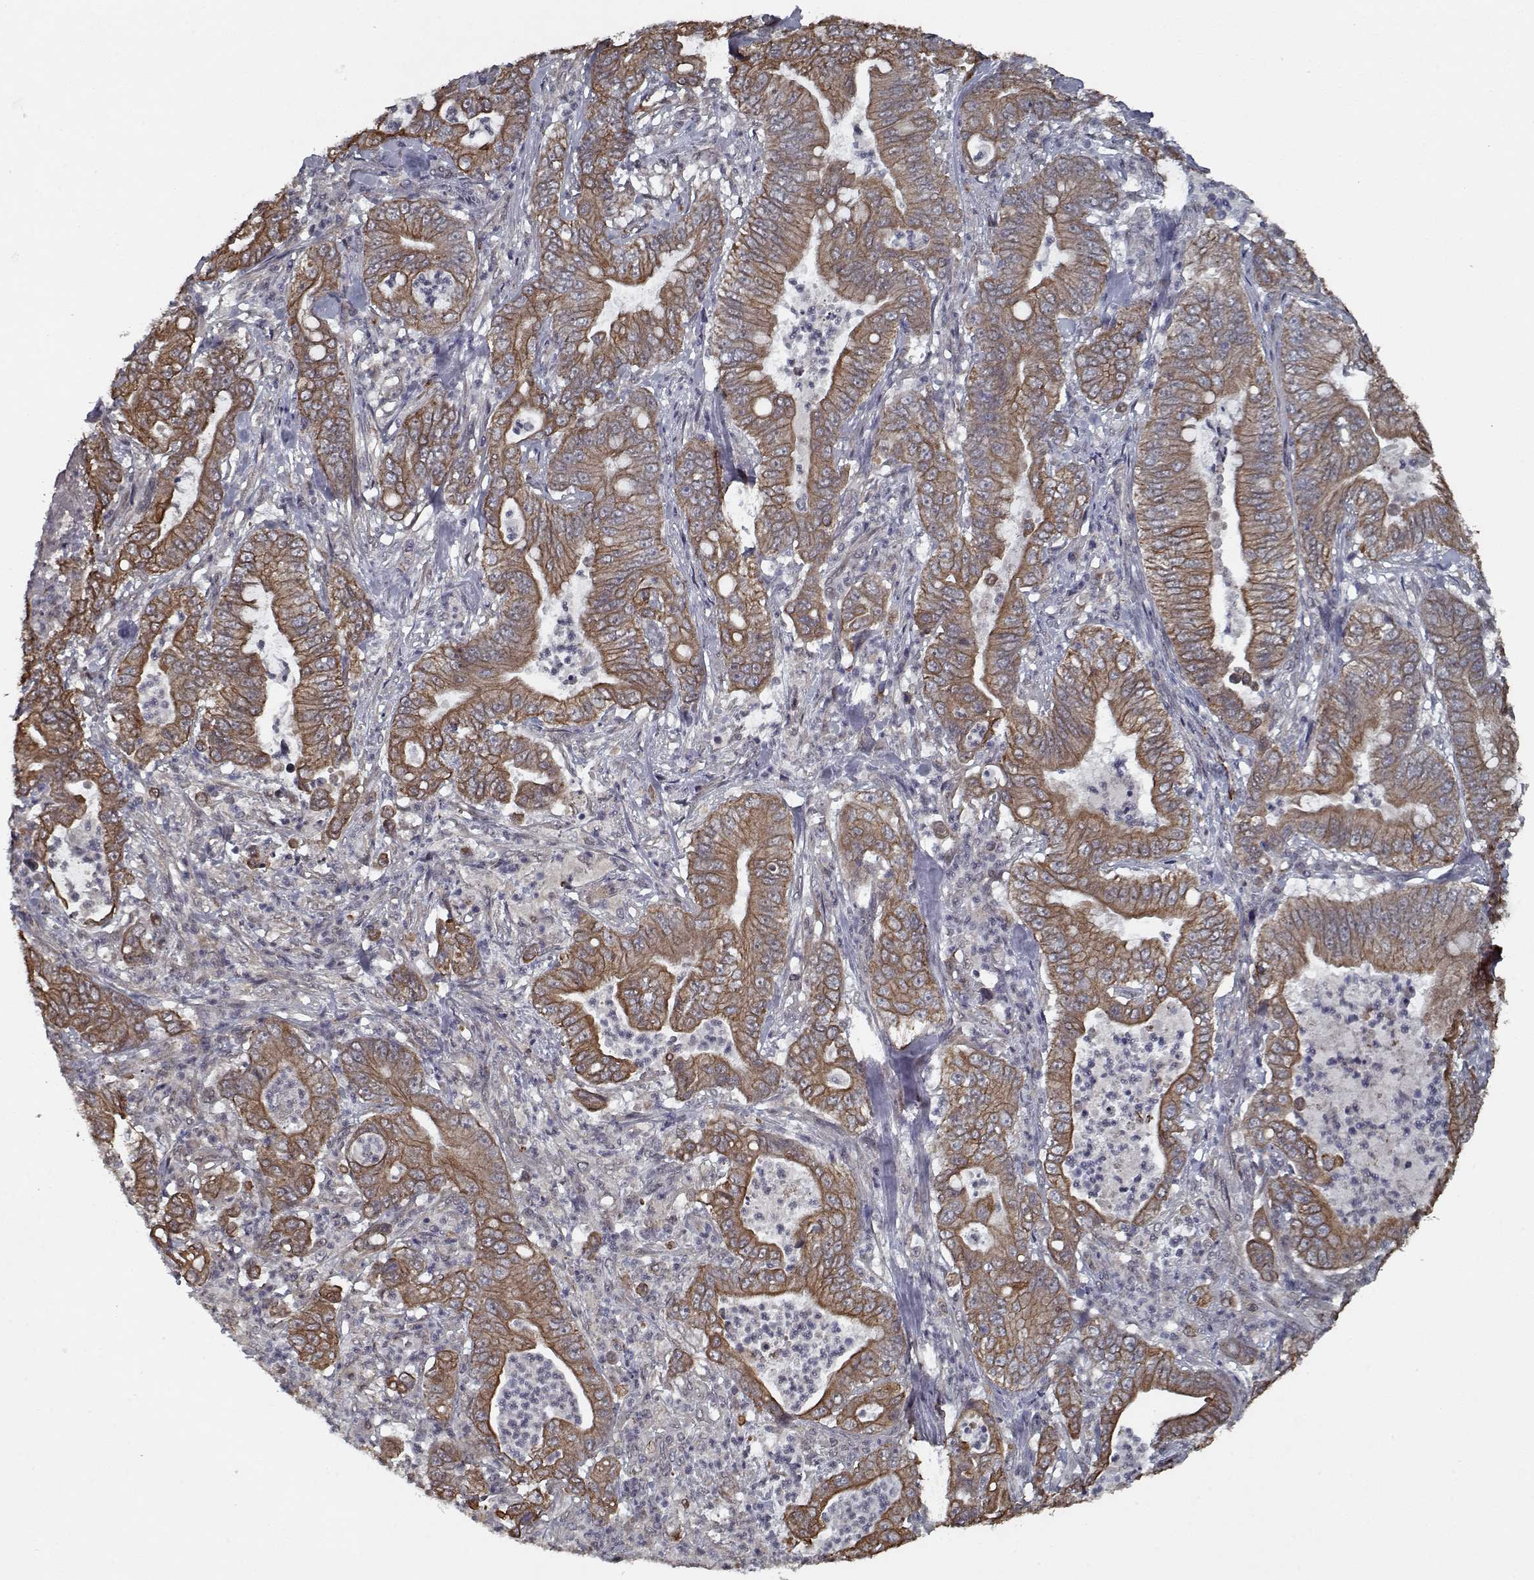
{"staining": {"intensity": "moderate", "quantity": ">75%", "location": "cytoplasmic/membranous"}, "tissue": "pancreatic cancer", "cell_type": "Tumor cells", "image_type": "cancer", "snomed": [{"axis": "morphology", "description": "Adenocarcinoma, NOS"}, {"axis": "topography", "description": "Pancreas"}], "caption": "Pancreatic adenocarcinoma was stained to show a protein in brown. There is medium levels of moderate cytoplasmic/membranous staining in about >75% of tumor cells.", "gene": "NLK", "patient": {"sex": "male", "age": 71}}